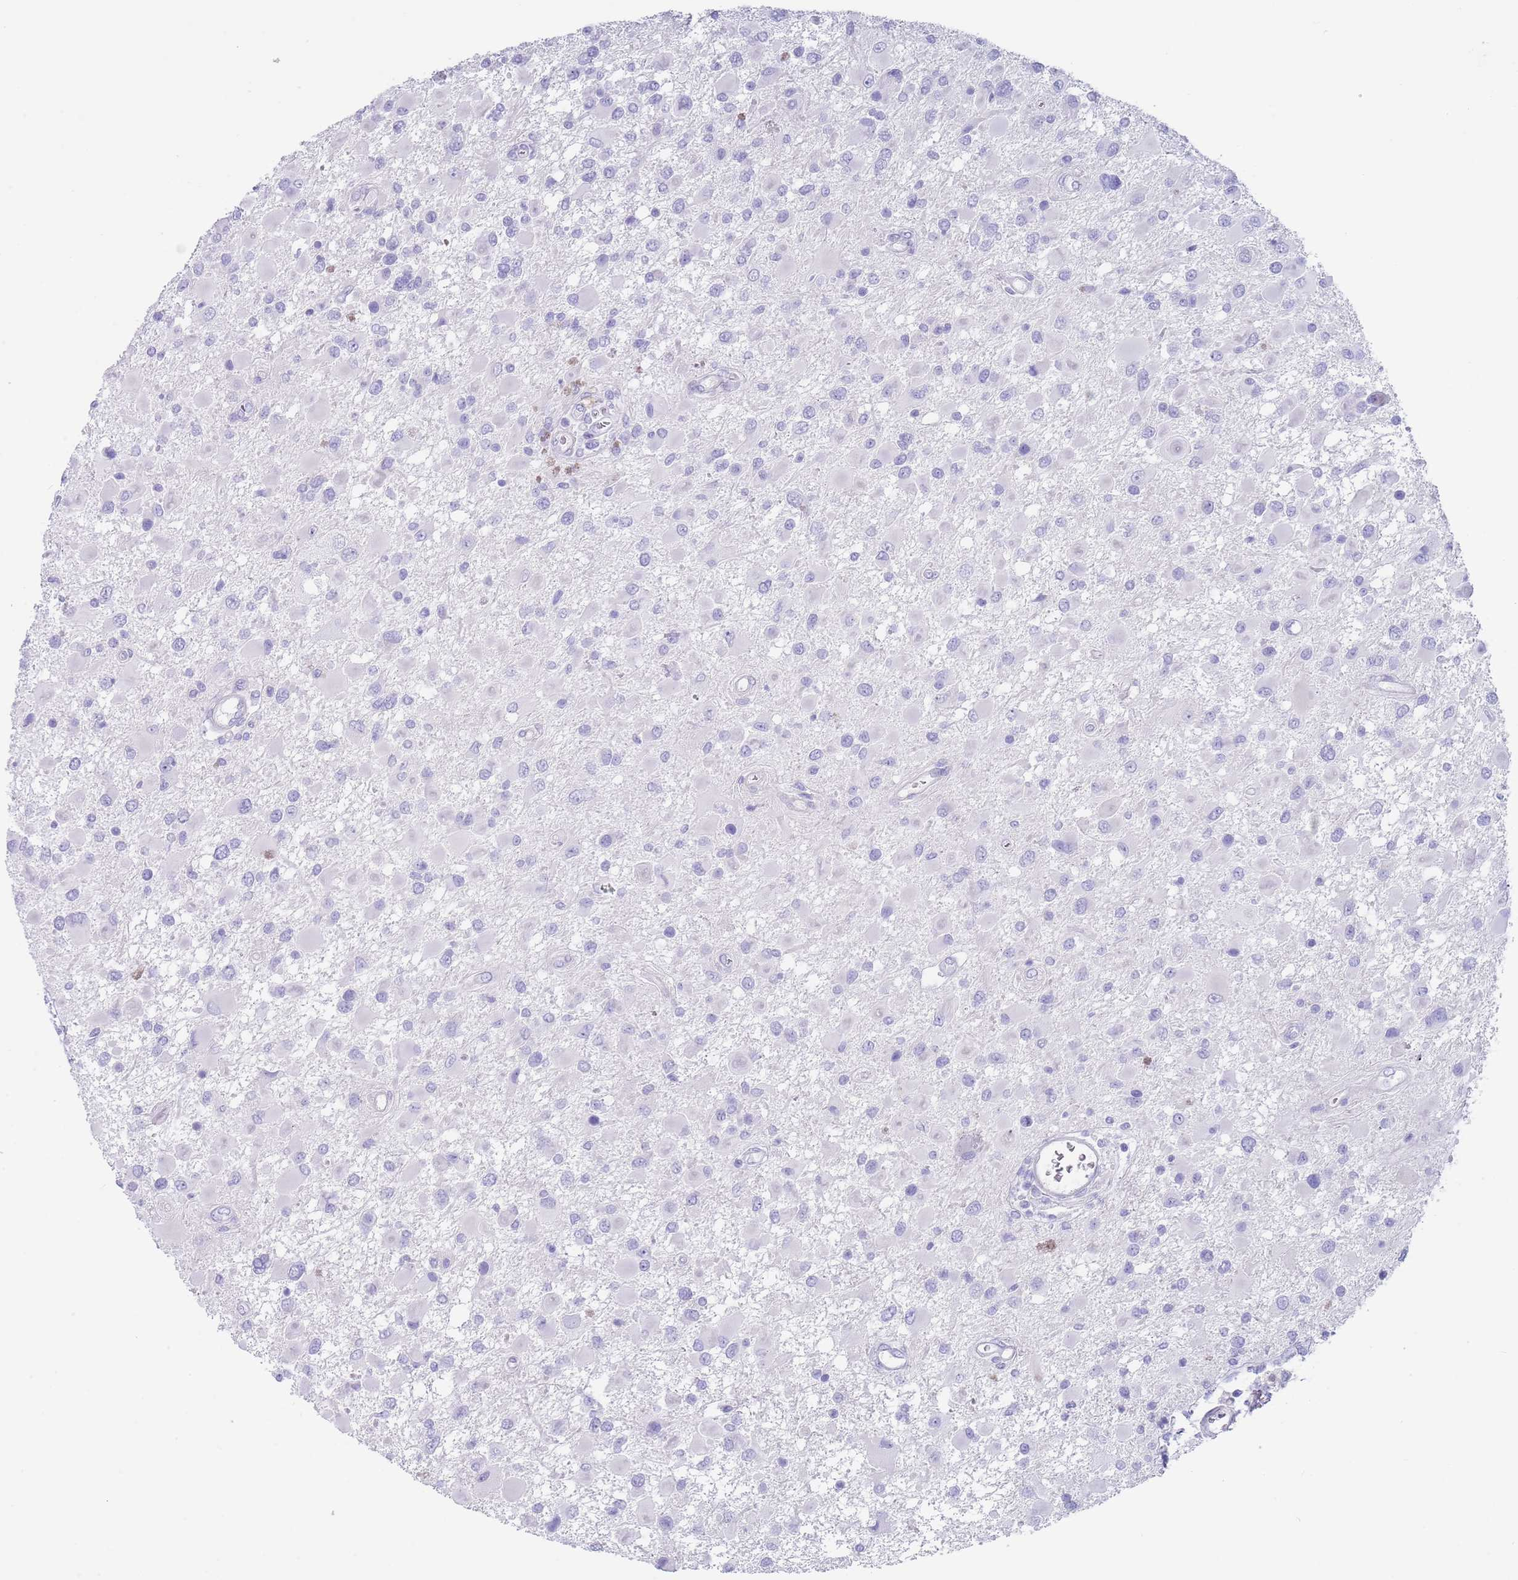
{"staining": {"intensity": "negative", "quantity": "none", "location": "none"}, "tissue": "glioma", "cell_type": "Tumor cells", "image_type": "cancer", "snomed": [{"axis": "morphology", "description": "Glioma, malignant, High grade"}, {"axis": "topography", "description": "Brain"}], "caption": "DAB immunohistochemical staining of glioma demonstrates no significant staining in tumor cells.", "gene": "CPXM2", "patient": {"sex": "male", "age": 53}}